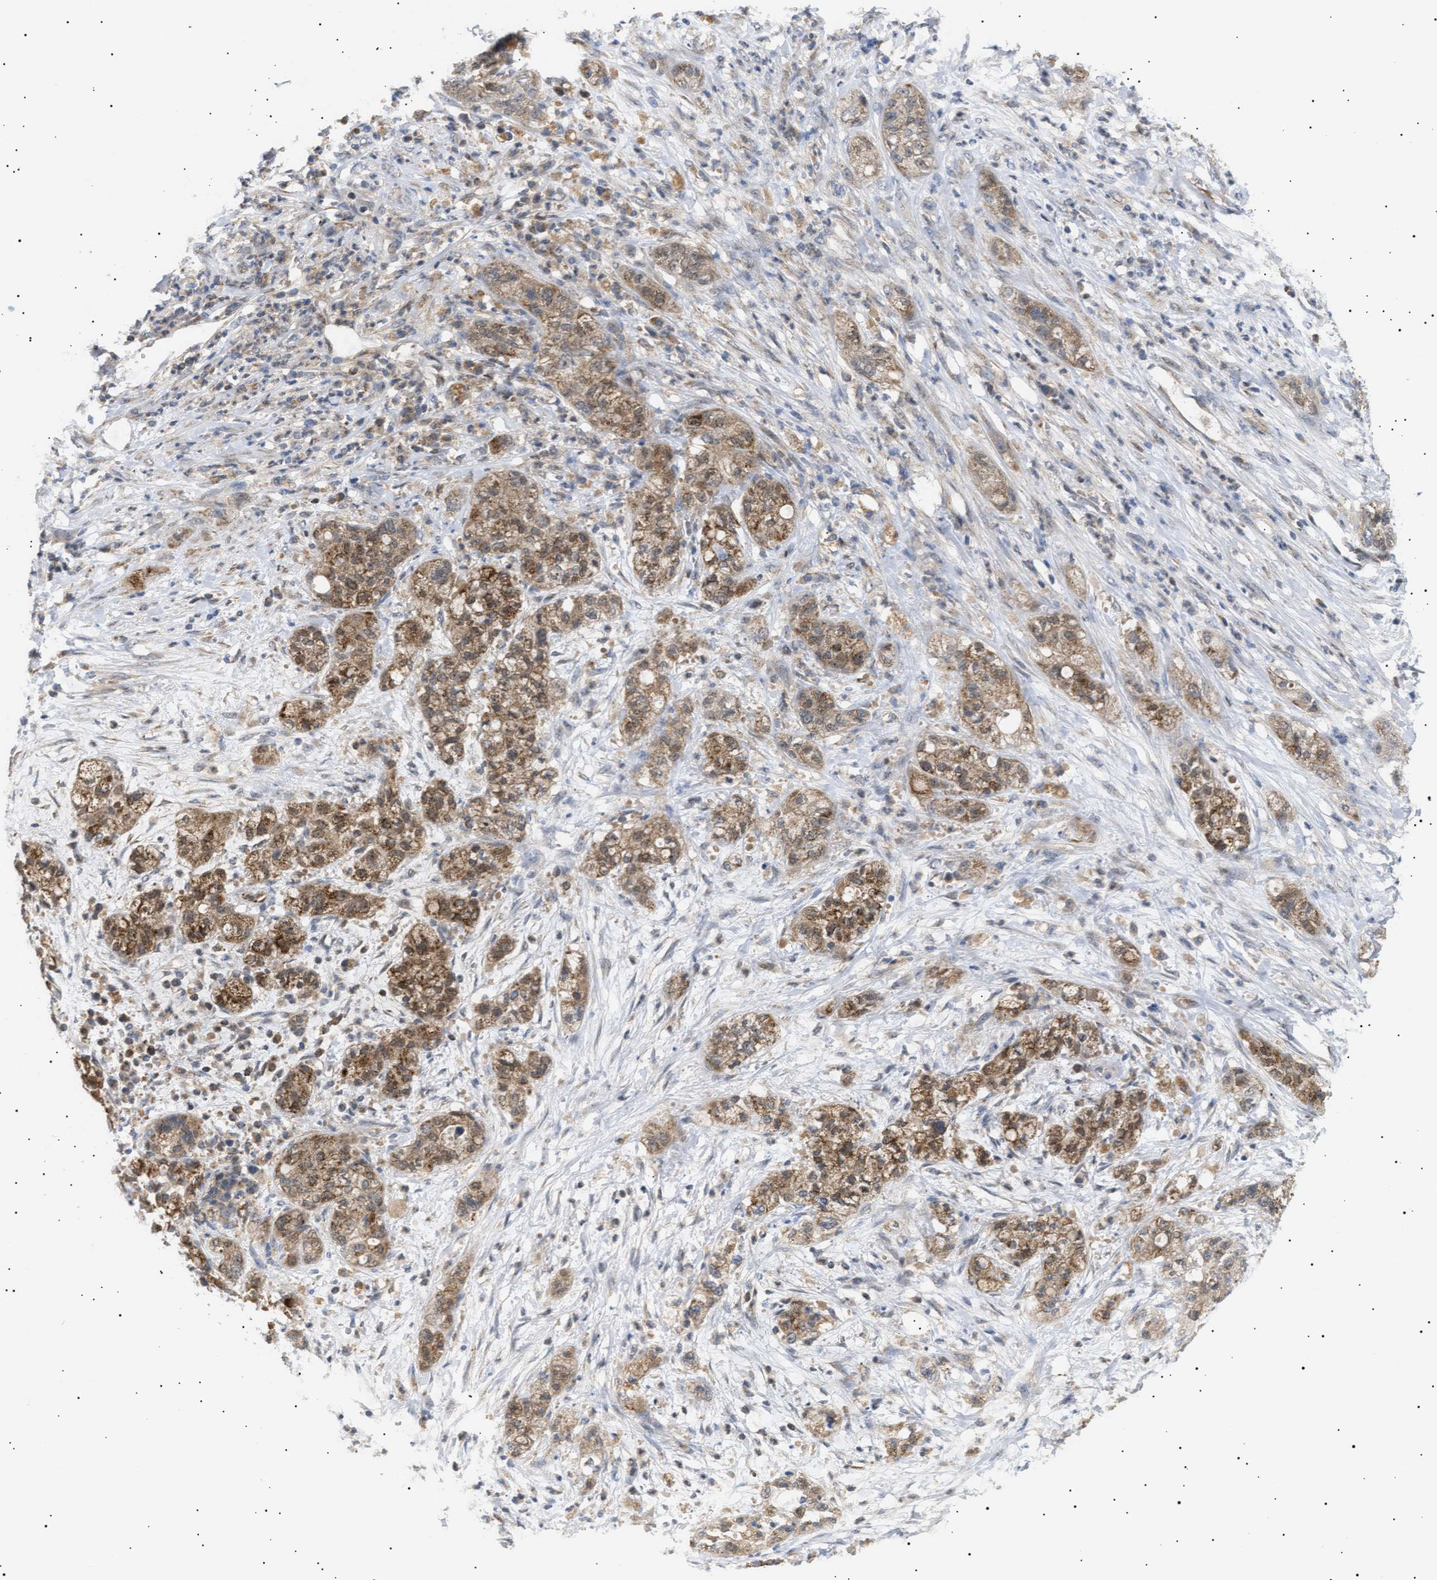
{"staining": {"intensity": "moderate", "quantity": "25%-75%", "location": "cytoplasmic/membranous"}, "tissue": "pancreatic cancer", "cell_type": "Tumor cells", "image_type": "cancer", "snomed": [{"axis": "morphology", "description": "Adenocarcinoma, NOS"}, {"axis": "topography", "description": "Pancreas"}], "caption": "Moderate cytoplasmic/membranous protein positivity is identified in about 25%-75% of tumor cells in pancreatic cancer.", "gene": "SIRT5", "patient": {"sex": "female", "age": 78}}